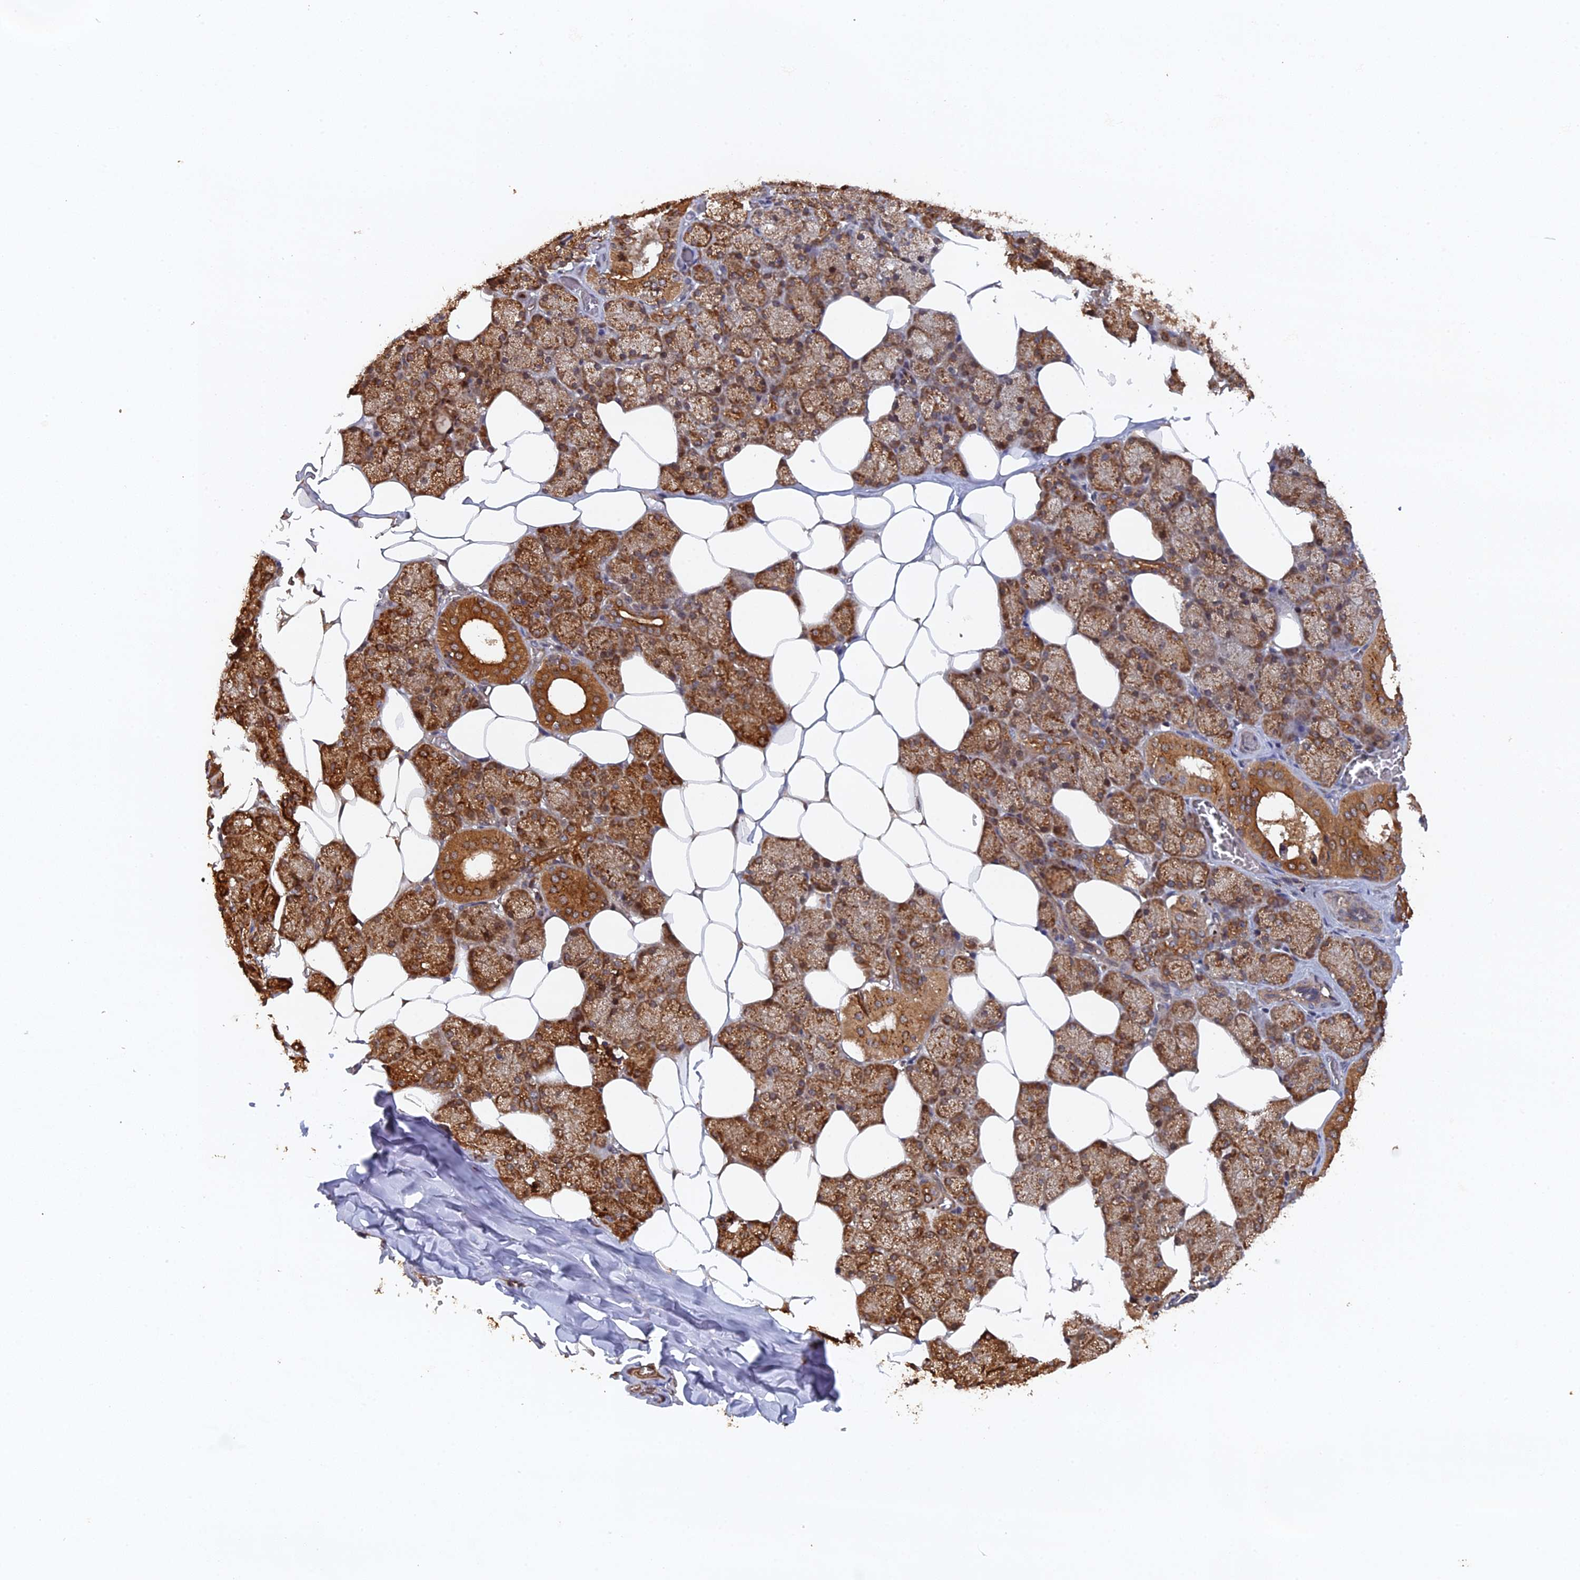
{"staining": {"intensity": "strong", "quantity": ">75%", "location": "cytoplasmic/membranous"}, "tissue": "salivary gland", "cell_type": "Glandular cells", "image_type": "normal", "snomed": [{"axis": "morphology", "description": "Normal tissue, NOS"}, {"axis": "topography", "description": "Salivary gland"}], "caption": "Protein staining displays strong cytoplasmic/membranous expression in about >75% of glandular cells in normal salivary gland. (IHC, brightfield microscopy, high magnification).", "gene": "VPS37C", "patient": {"sex": "male", "age": 62}}